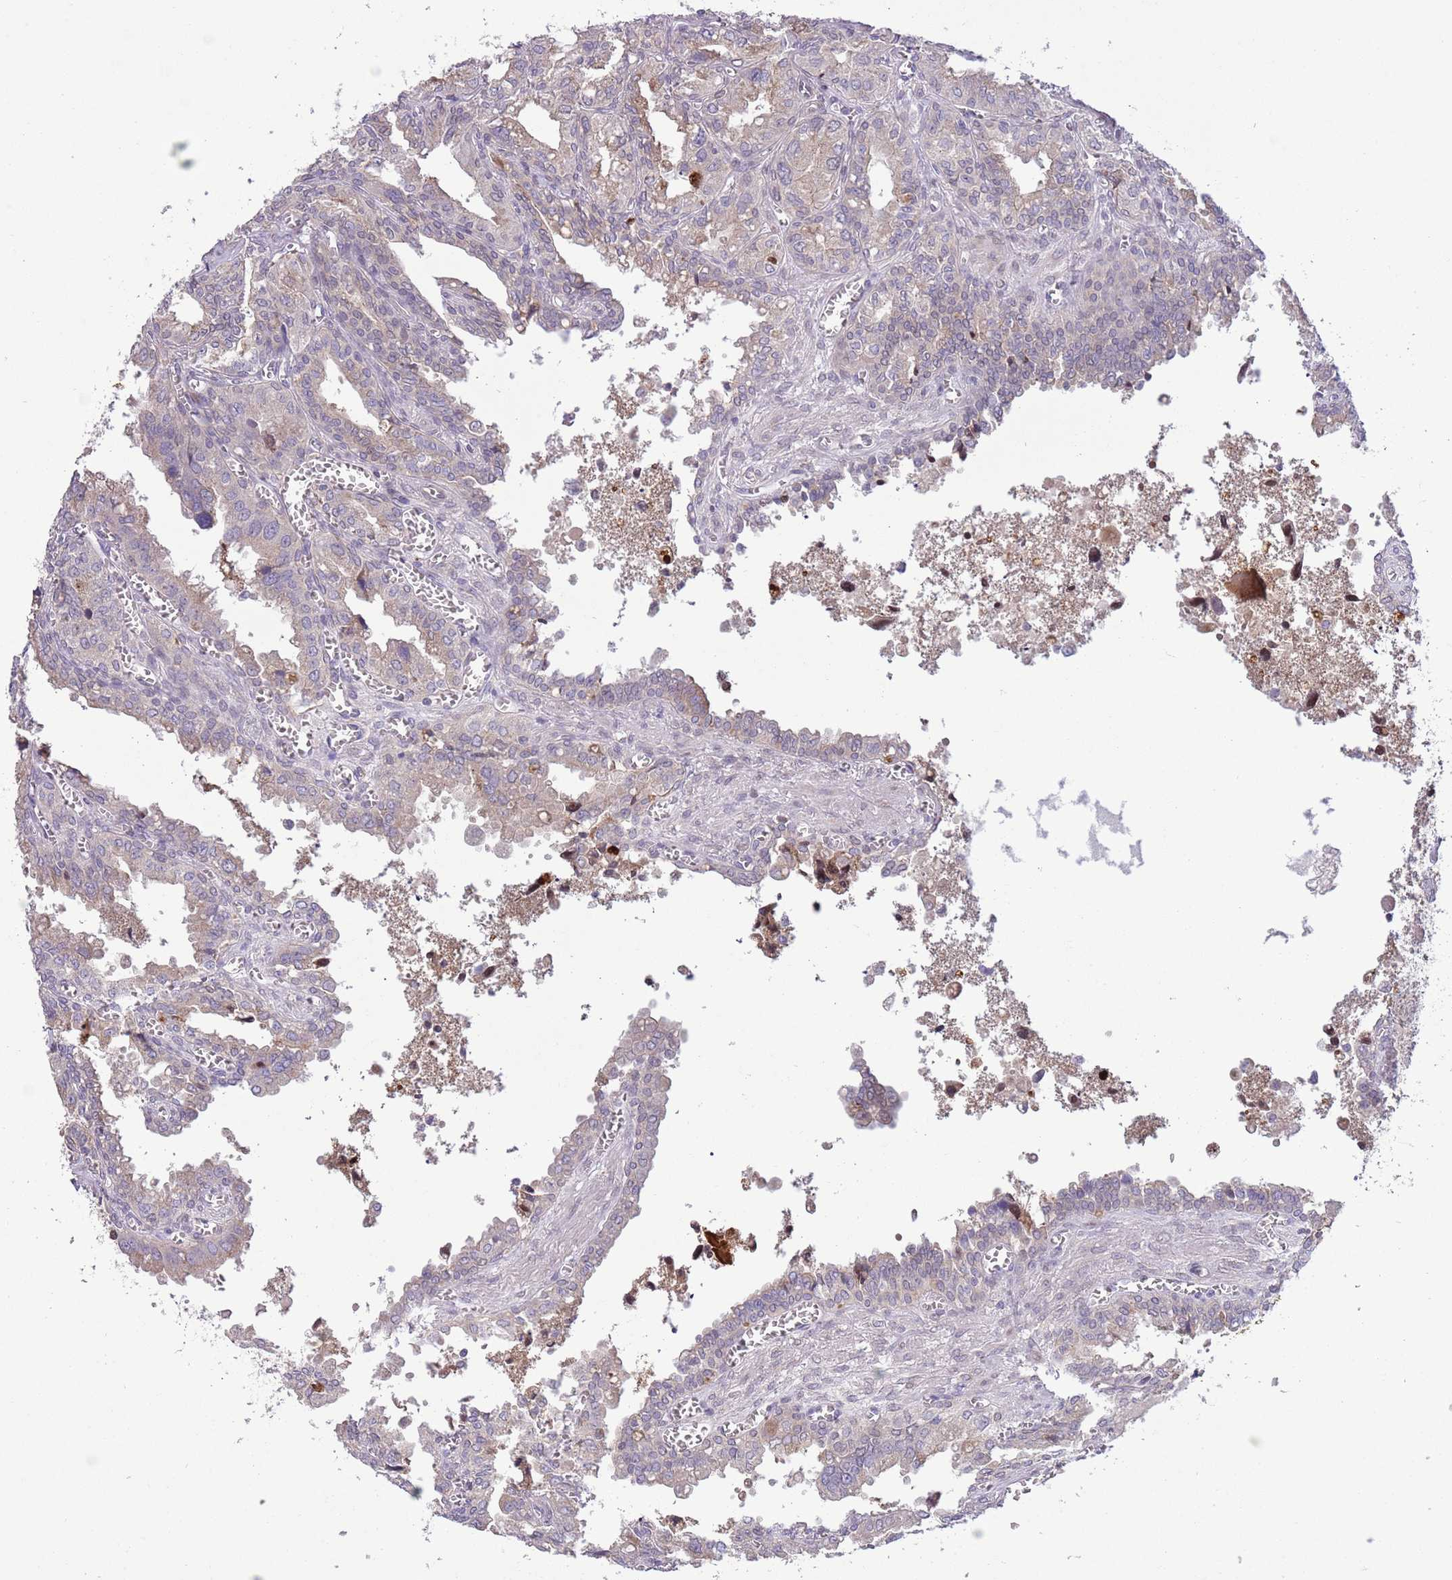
{"staining": {"intensity": "negative", "quantity": "none", "location": "none"}, "tissue": "seminal vesicle", "cell_type": "Glandular cells", "image_type": "normal", "snomed": [{"axis": "morphology", "description": "Normal tissue, NOS"}, {"axis": "topography", "description": "Seminal veicle"}], "caption": "IHC histopathology image of normal seminal vesicle: seminal vesicle stained with DAB shows no significant protein expression in glandular cells.", "gene": "CCND2", "patient": {"sex": "male", "age": 67}}